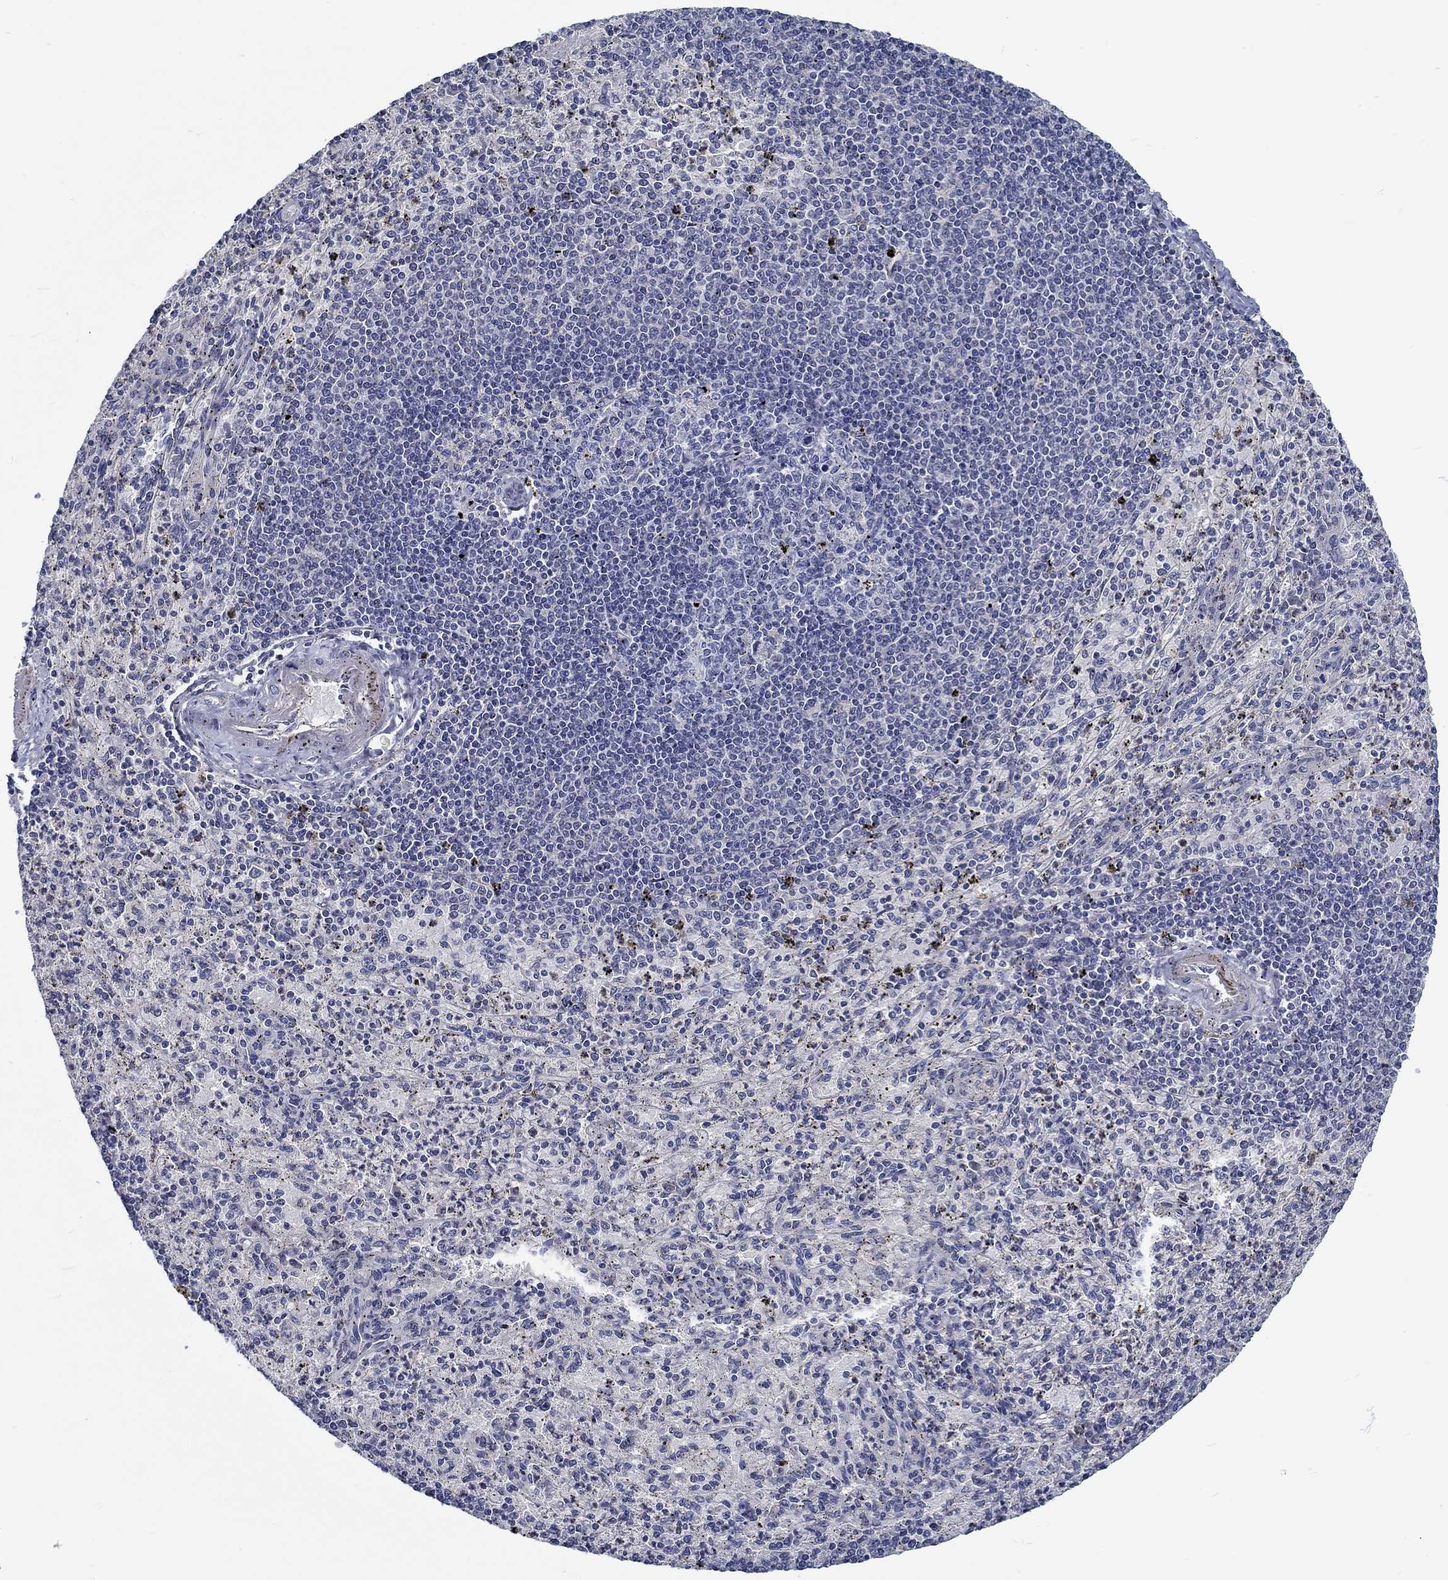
{"staining": {"intensity": "negative", "quantity": "none", "location": "none"}, "tissue": "spleen", "cell_type": "Cells in red pulp", "image_type": "normal", "snomed": [{"axis": "morphology", "description": "Normal tissue, NOS"}, {"axis": "topography", "description": "Spleen"}], "caption": "High magnification brightfield microscopy of benign spleen stained with DAB (3,3'-diaminobenzidine) (brown) and counterstained with hematoxylin (blue): cells in red pulp show no significant expression.", "gene": "MYBPC1", "patient": {"sex": "male", "age": 60}}